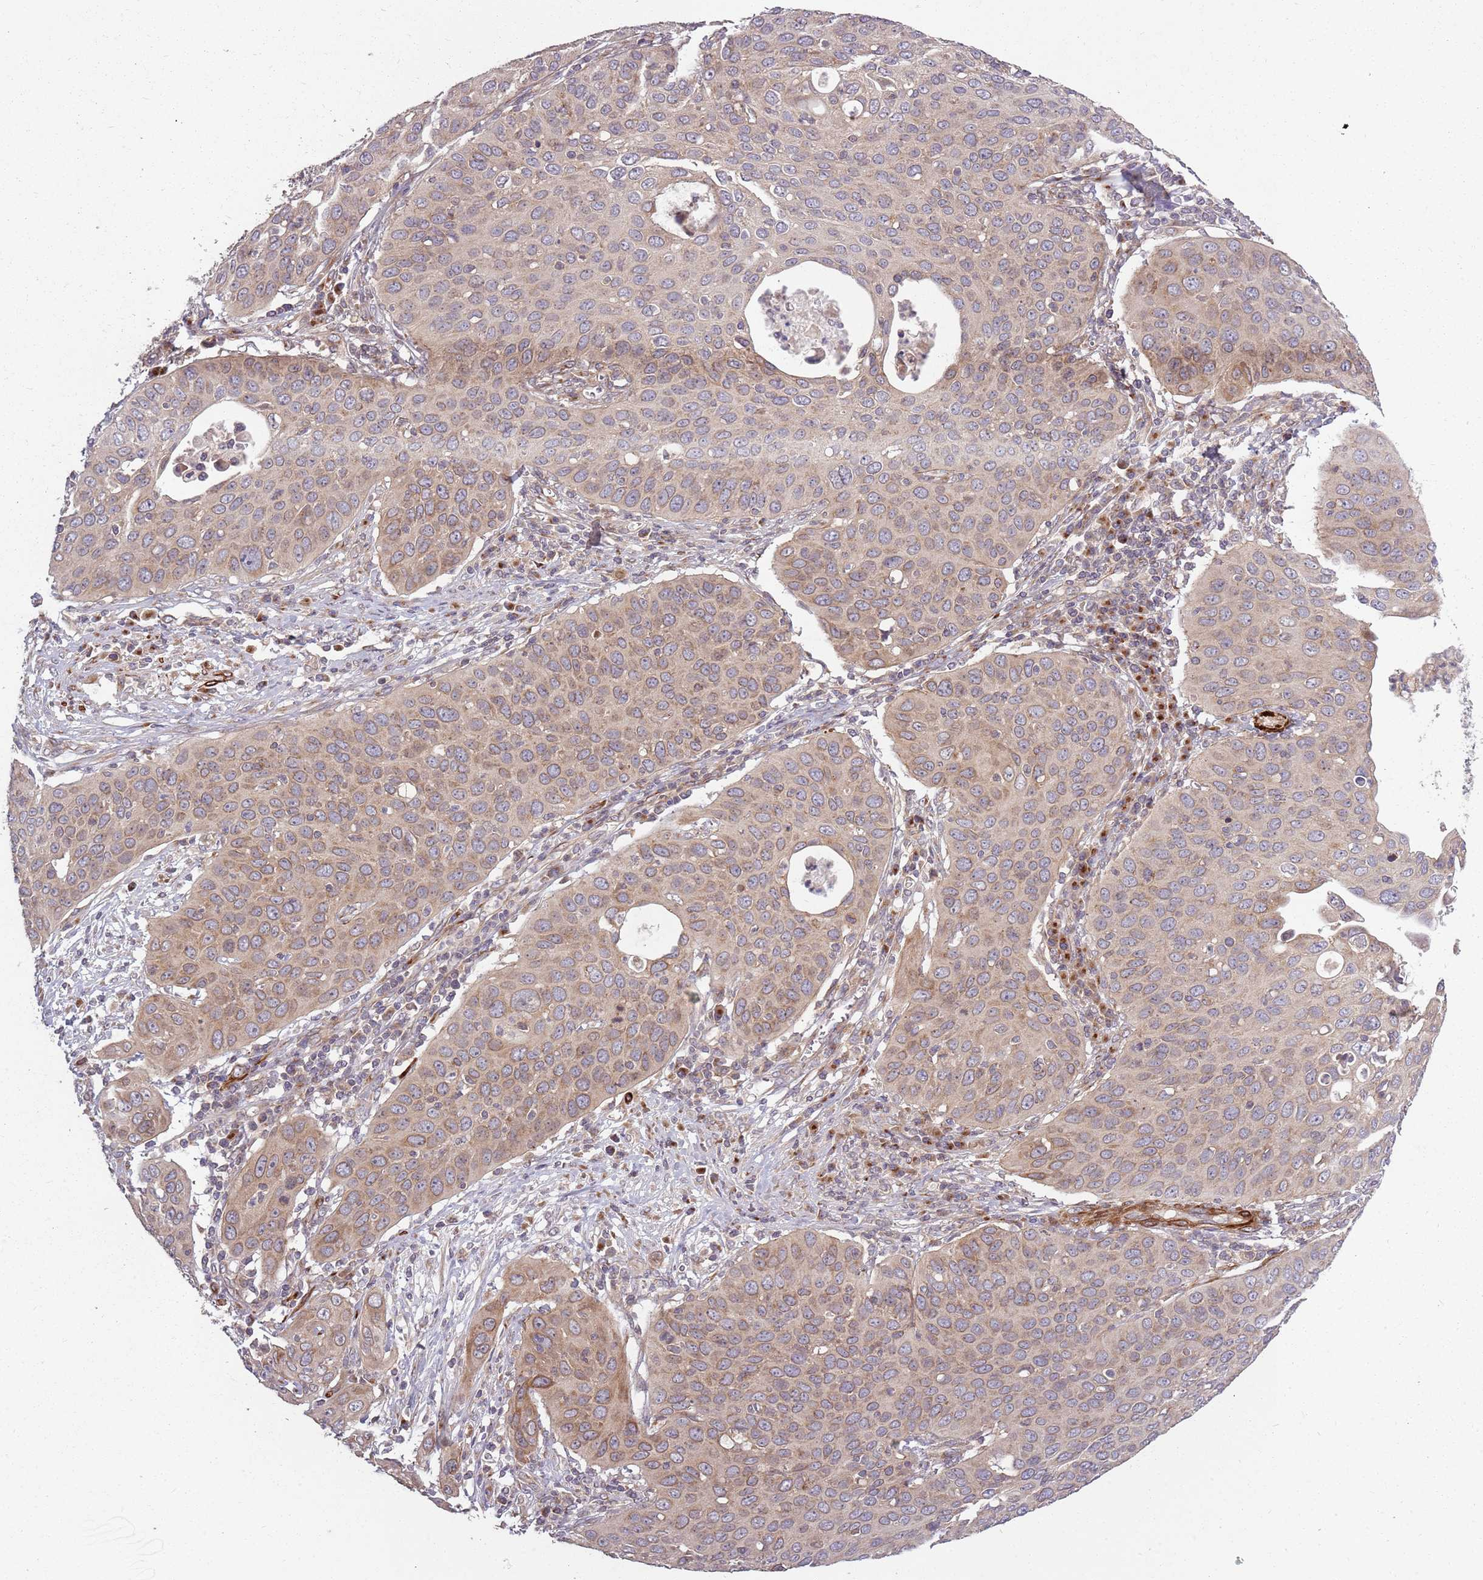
{"staining": {"intensity": "weak", "quantity": "25%-75%", "location": "cytoplasmic/membranous"}, "tissue": "cervical cancer", "cell_type": "Tumor cells", "image_type": "cancer", "snomed": [{"axis": "morphology", "description": "Squamous cell carcinoma, NOS"}, {"axis": "topography", "description": "Cervix"}], "caption": "A micrograph of human squamous cell carcinoma (cervical) stained for a protein displays weak cytoplasmic/membranous brown staining in tumor cells.", "gene": "PLD6", "patient": {"sex": "female", "age": 36}}